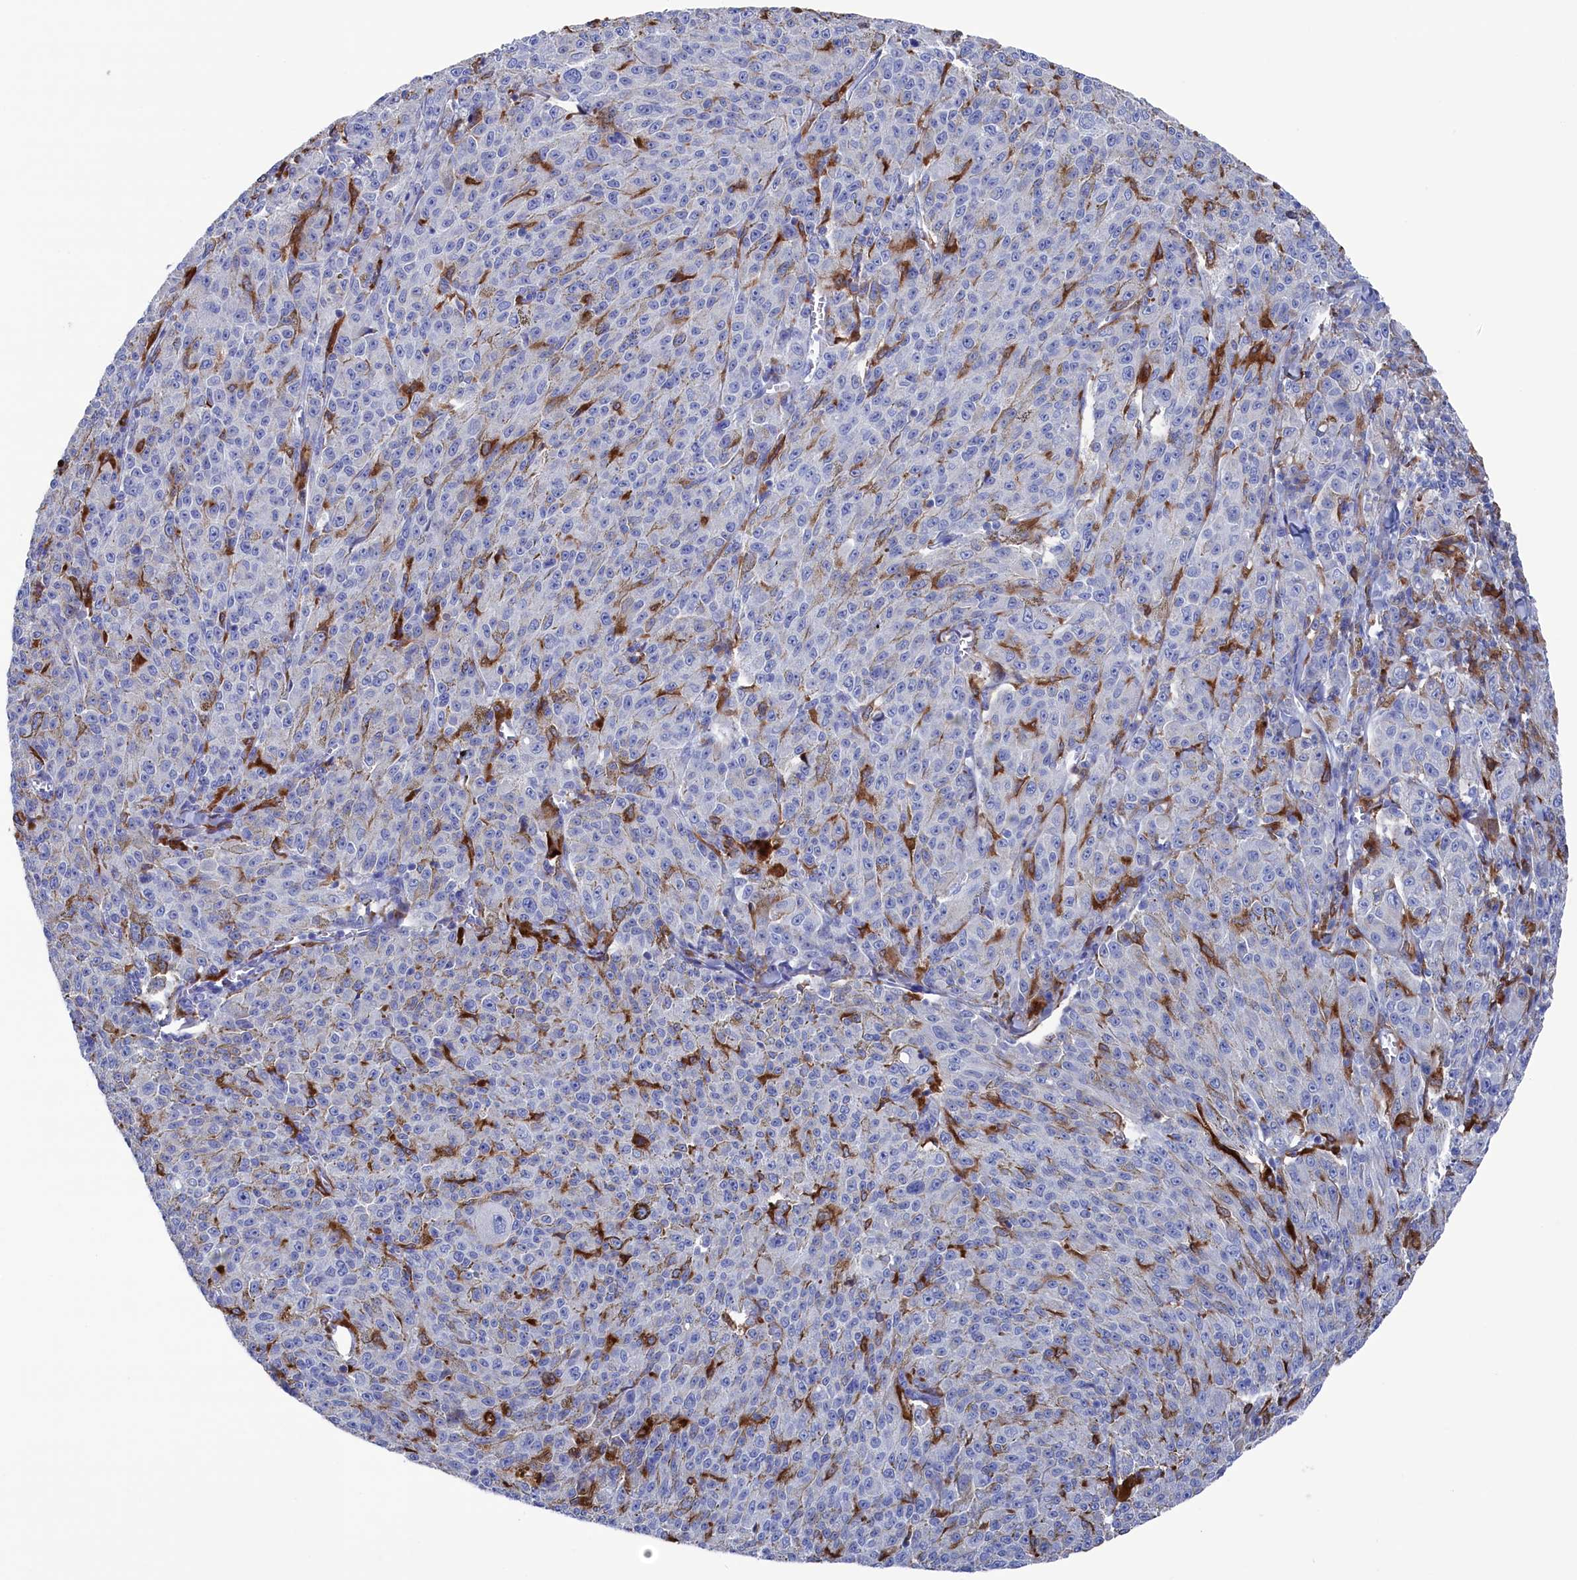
{"staining": {"intensity": "negative", "quantity": "none", "location": "none"}, "tissue": "melanoma", "cell_type": "Tumor cells", "image_type": "cancer", "snomed": [{"axis": "morphology", "description": "Malignant melanoma, NOS"}, {"axis": "topography", "description": "Skin"}], "caption": "An immunohistochemistry (IHC) micrograph of melanoma is shown. There is no staining in tumor cells of melanoma. (DAB (3,3'-diaminobenzidine) immunohistochemistry (IHC) visualized using brightfield microscopy, high magnification).", "gene": "TYROBP", "patient": {"sex": "female", "age": 52}}